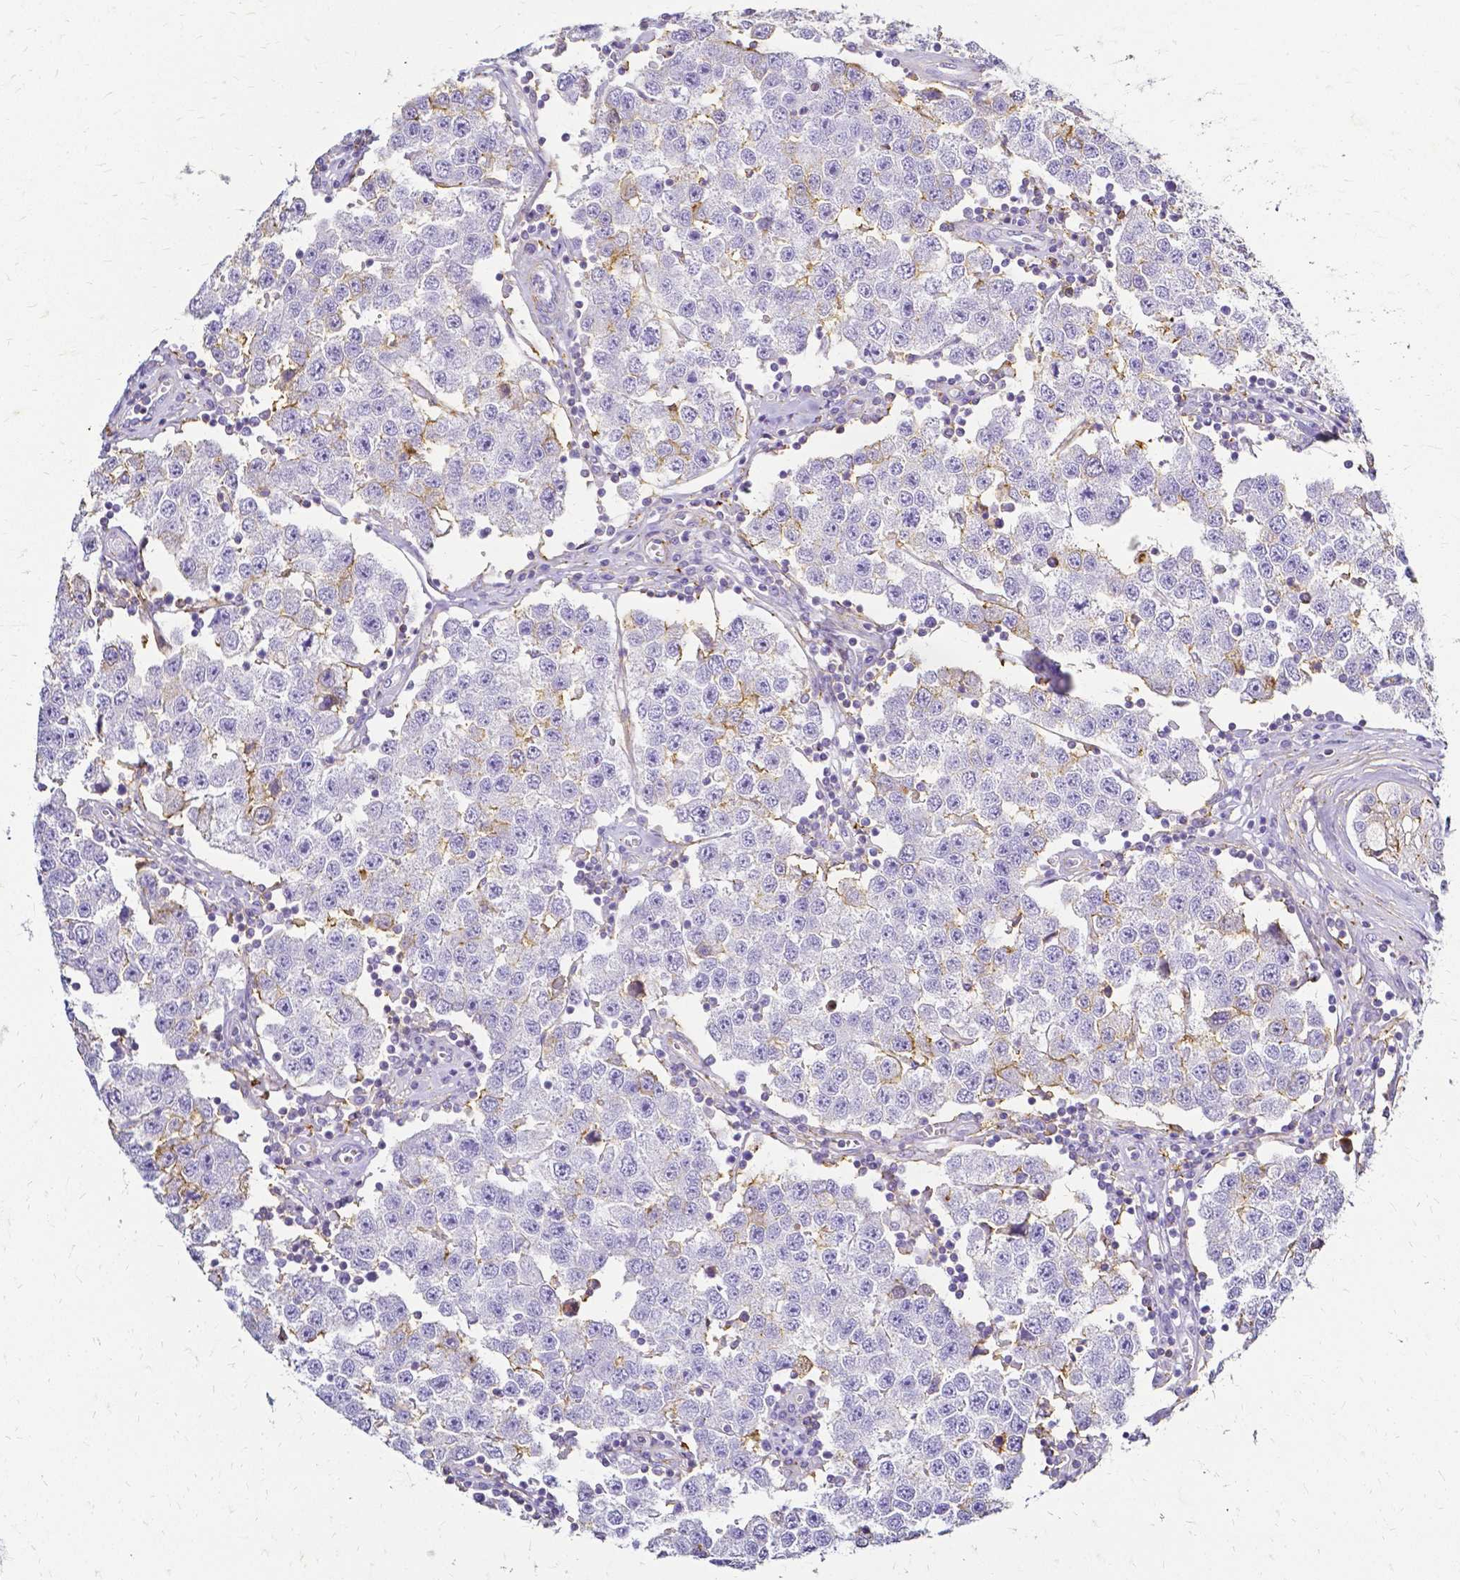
{"staining": {"intensity": "negative", "quantity": "none", "location": "none"}, "tissue": "testis cancer", "cell_type": "Tumor cells", "image_type": "cancer", "snomed": [{"axis": "morphology", "description": "Seminoma, NOS"}, {"axis": "topography", "description": "Testis"}], "caption": "IHC of human testis seminoma exhibits no expression in tumor cells.", "gene": "HSPA12A", "patient": {"sex": "male", "age": 34}}